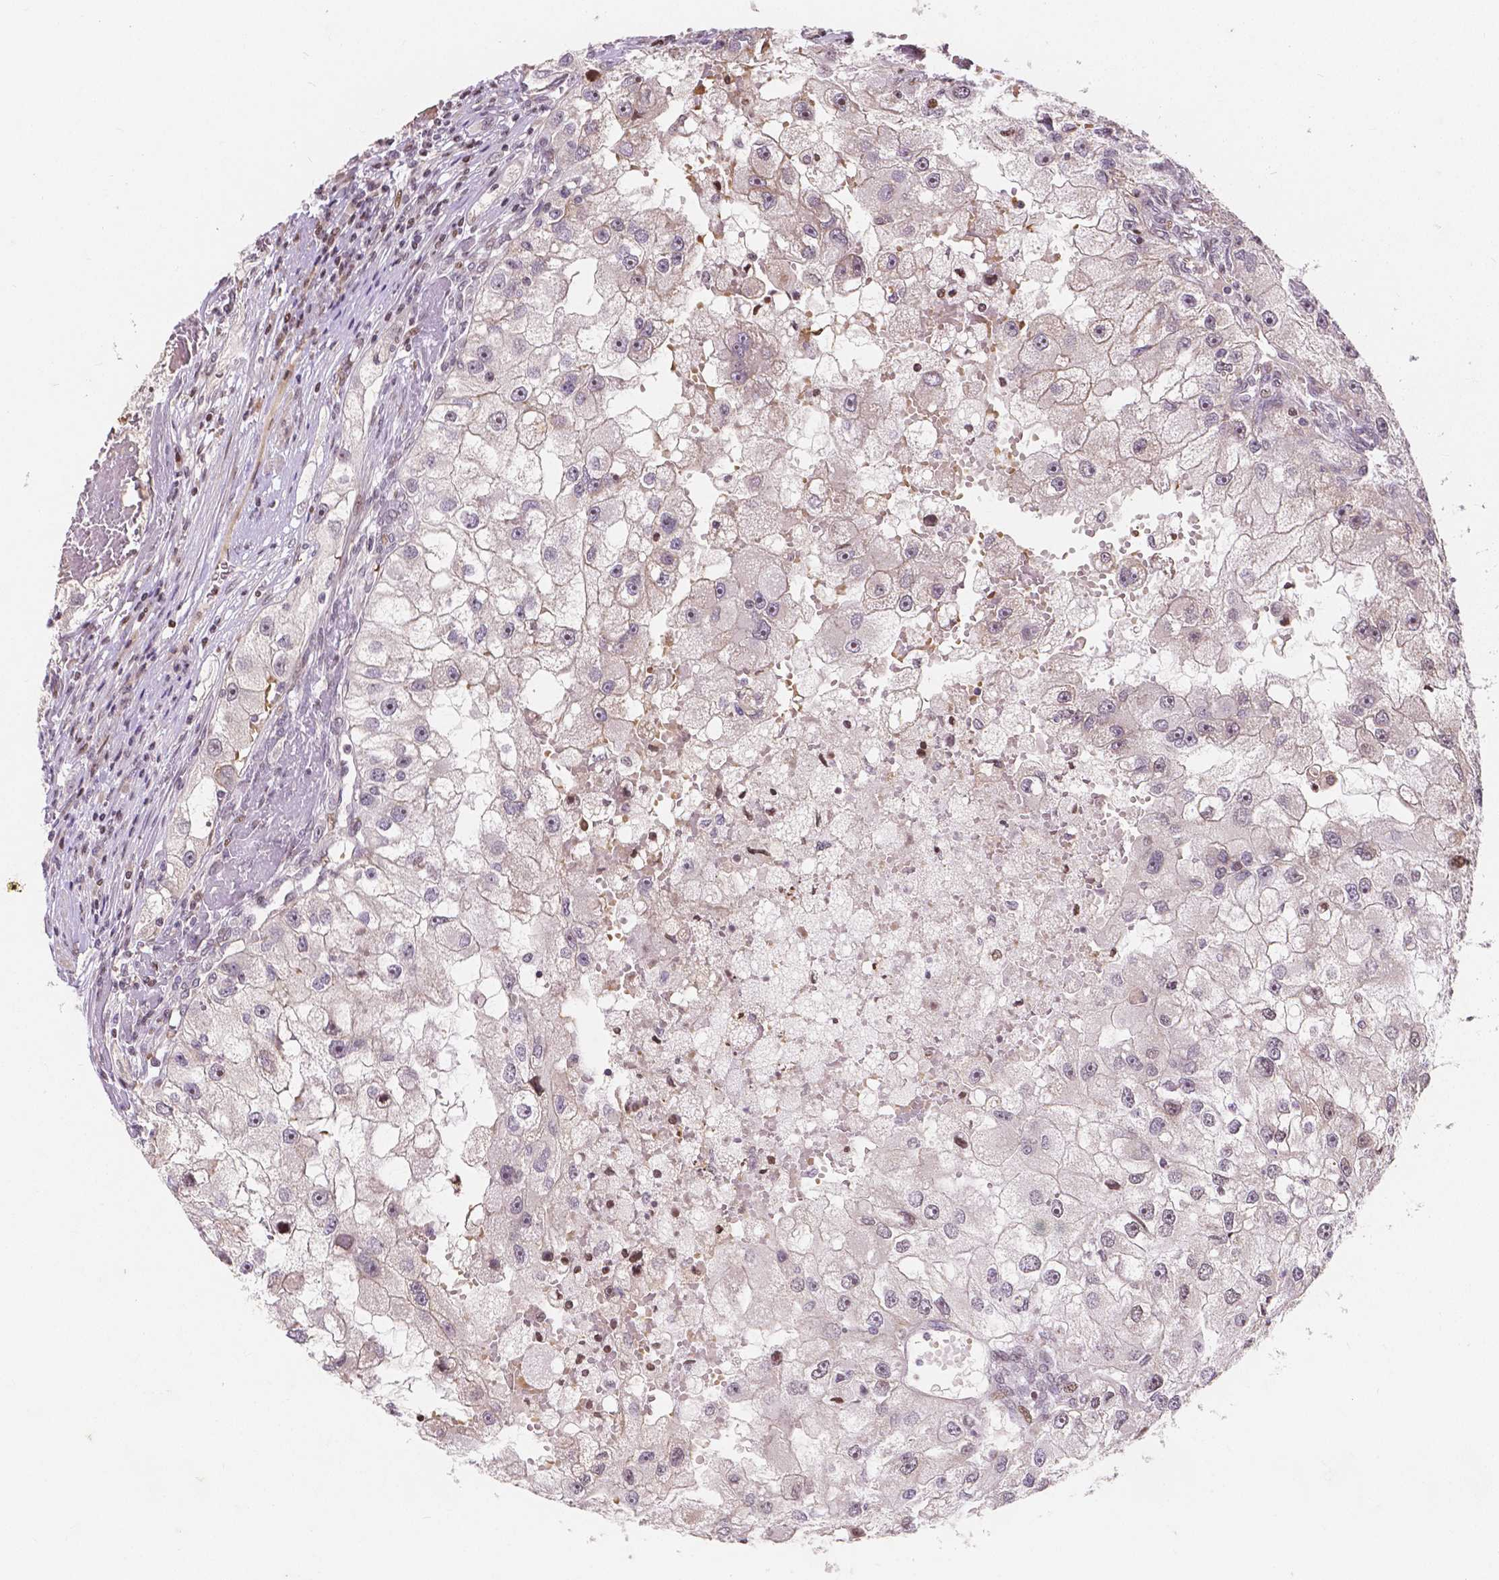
{"staining": {"intensity": "negative", "quantity": "none", "location": "none"}, "tissue": "renal cancer", "cell_type": "Tumor cells", "image_type": "cancer", "snomed": [{"axis": "morphology", "description": "Adenocarcinoma, NOS"}, {"axis": "topography", "description": "Kidney"}], "caption": "High power microscopy micrograph of an immunohistochemistry histopathology image of renal cancer, revealing no significant staining in tumor cells.", "gene": "PTPN18", "patient": {"sex": "male", "age": 63}}